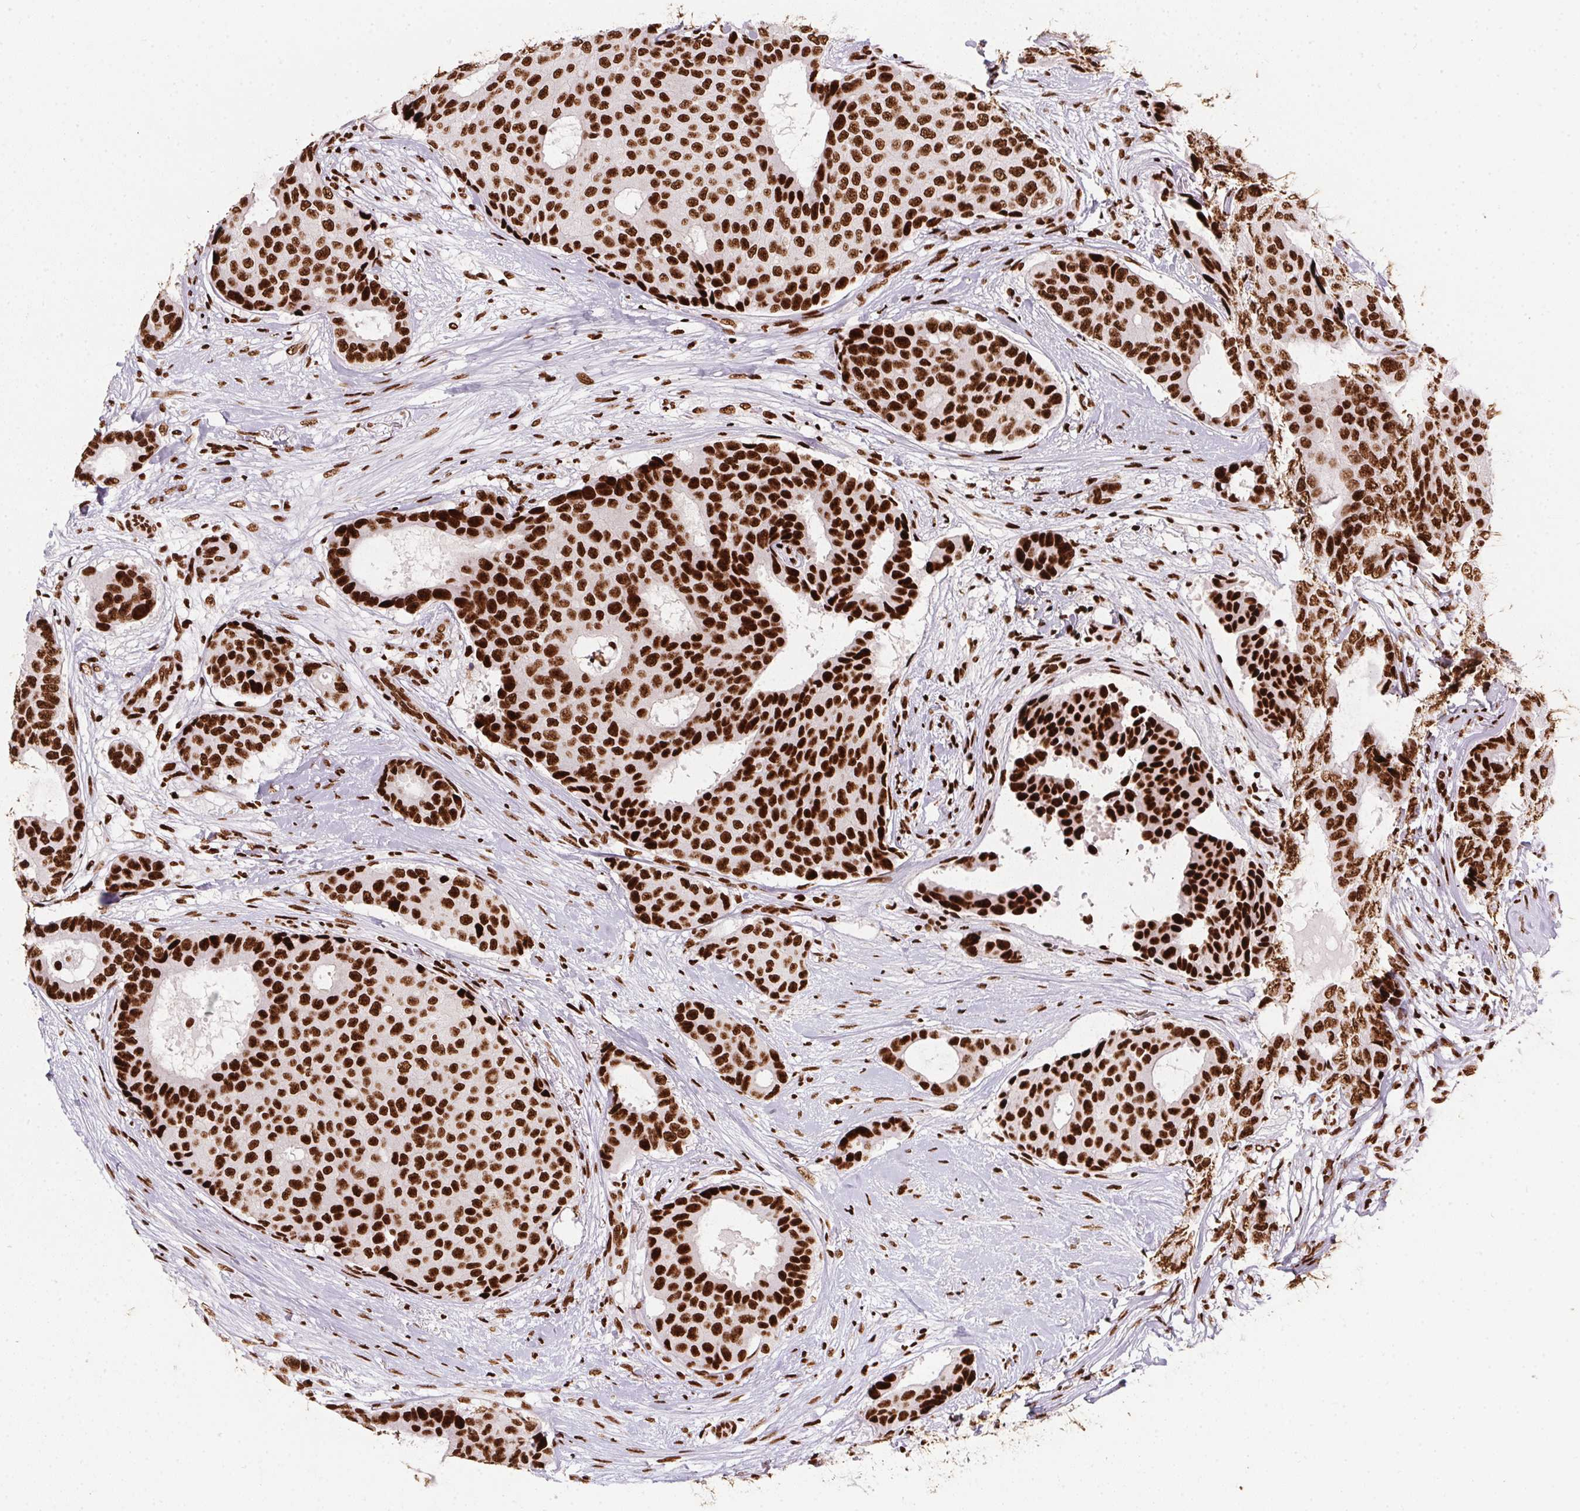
{"staining": {"intensity": "strong", "quantity": ">75%", "location": "nuclear"}, "tissue": "breast cancer", "cell_type": "Tumor cells", "image_type": "cancer", "snomed": [{"axis": "morphology", "description": "Duct carcinoma"}, {"axis": "topography", "description": "Breast"}], "caption": "There is high levels of strong nuclear expression in tumor cells of breast cancer (invasive ductal carcinoma), as demonstrated by immunohistochemical staining (brown color).", "gene": "PAGE3", "patient": {"sex": "female", "age": 75}}